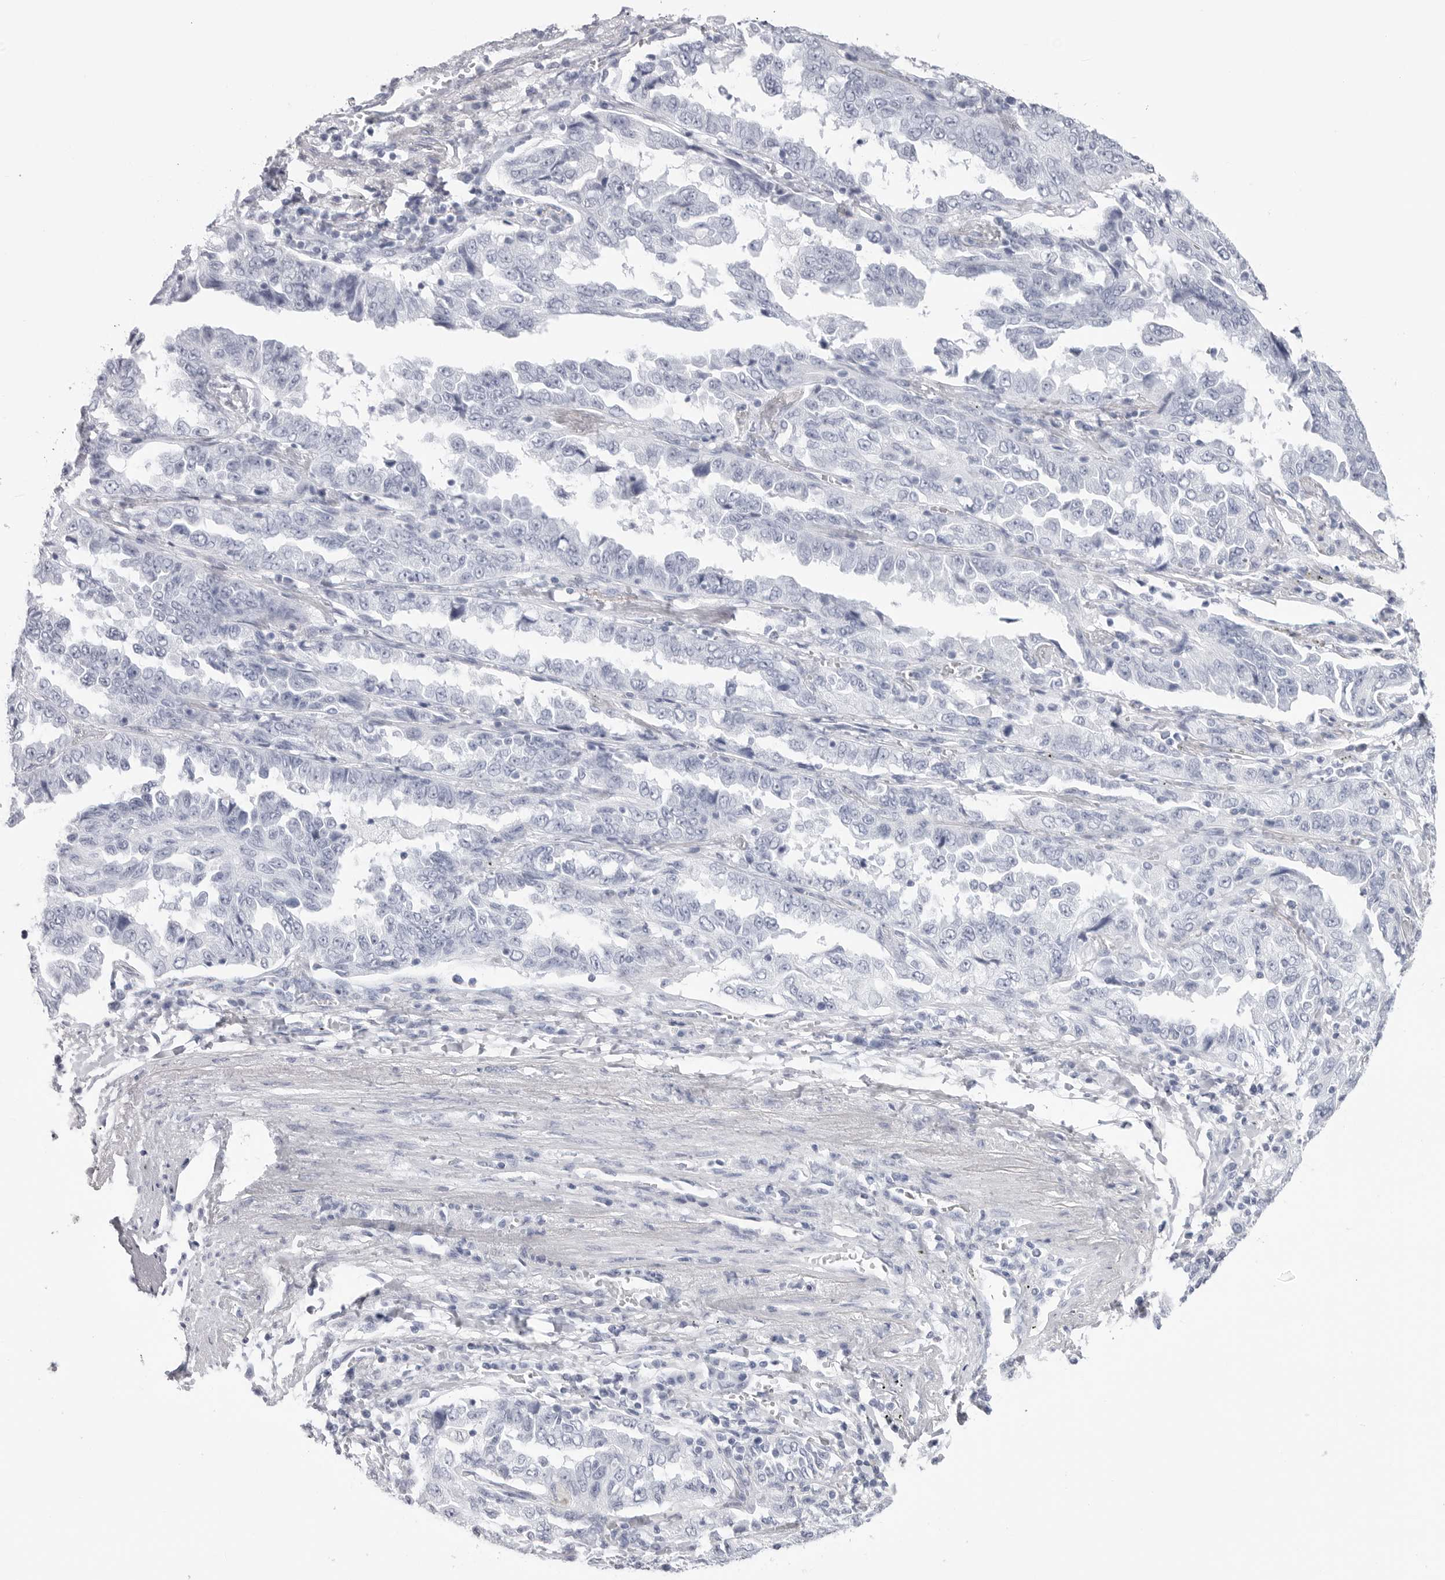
{"staining": {"intensity": "negative", "quantity": "none", "location": "none"}, "tissue": "lung cancer", "cell_type": "Tumor cells", "image_type": "cancer", "snomed": [{"axis": "morphology", "description": "Adenocarcinoma, NOS"}, {"axis": "topography", "description": "Lung"}], "caption": "The immunohistochemistry micrograph has no significant positivity in tumor cells of adenocarcinoma (lung) tissue. (IHC, brightfield microscopy, high magnification).", "gene": "CST2", "patient": {"sex": "female", "age": 51}}